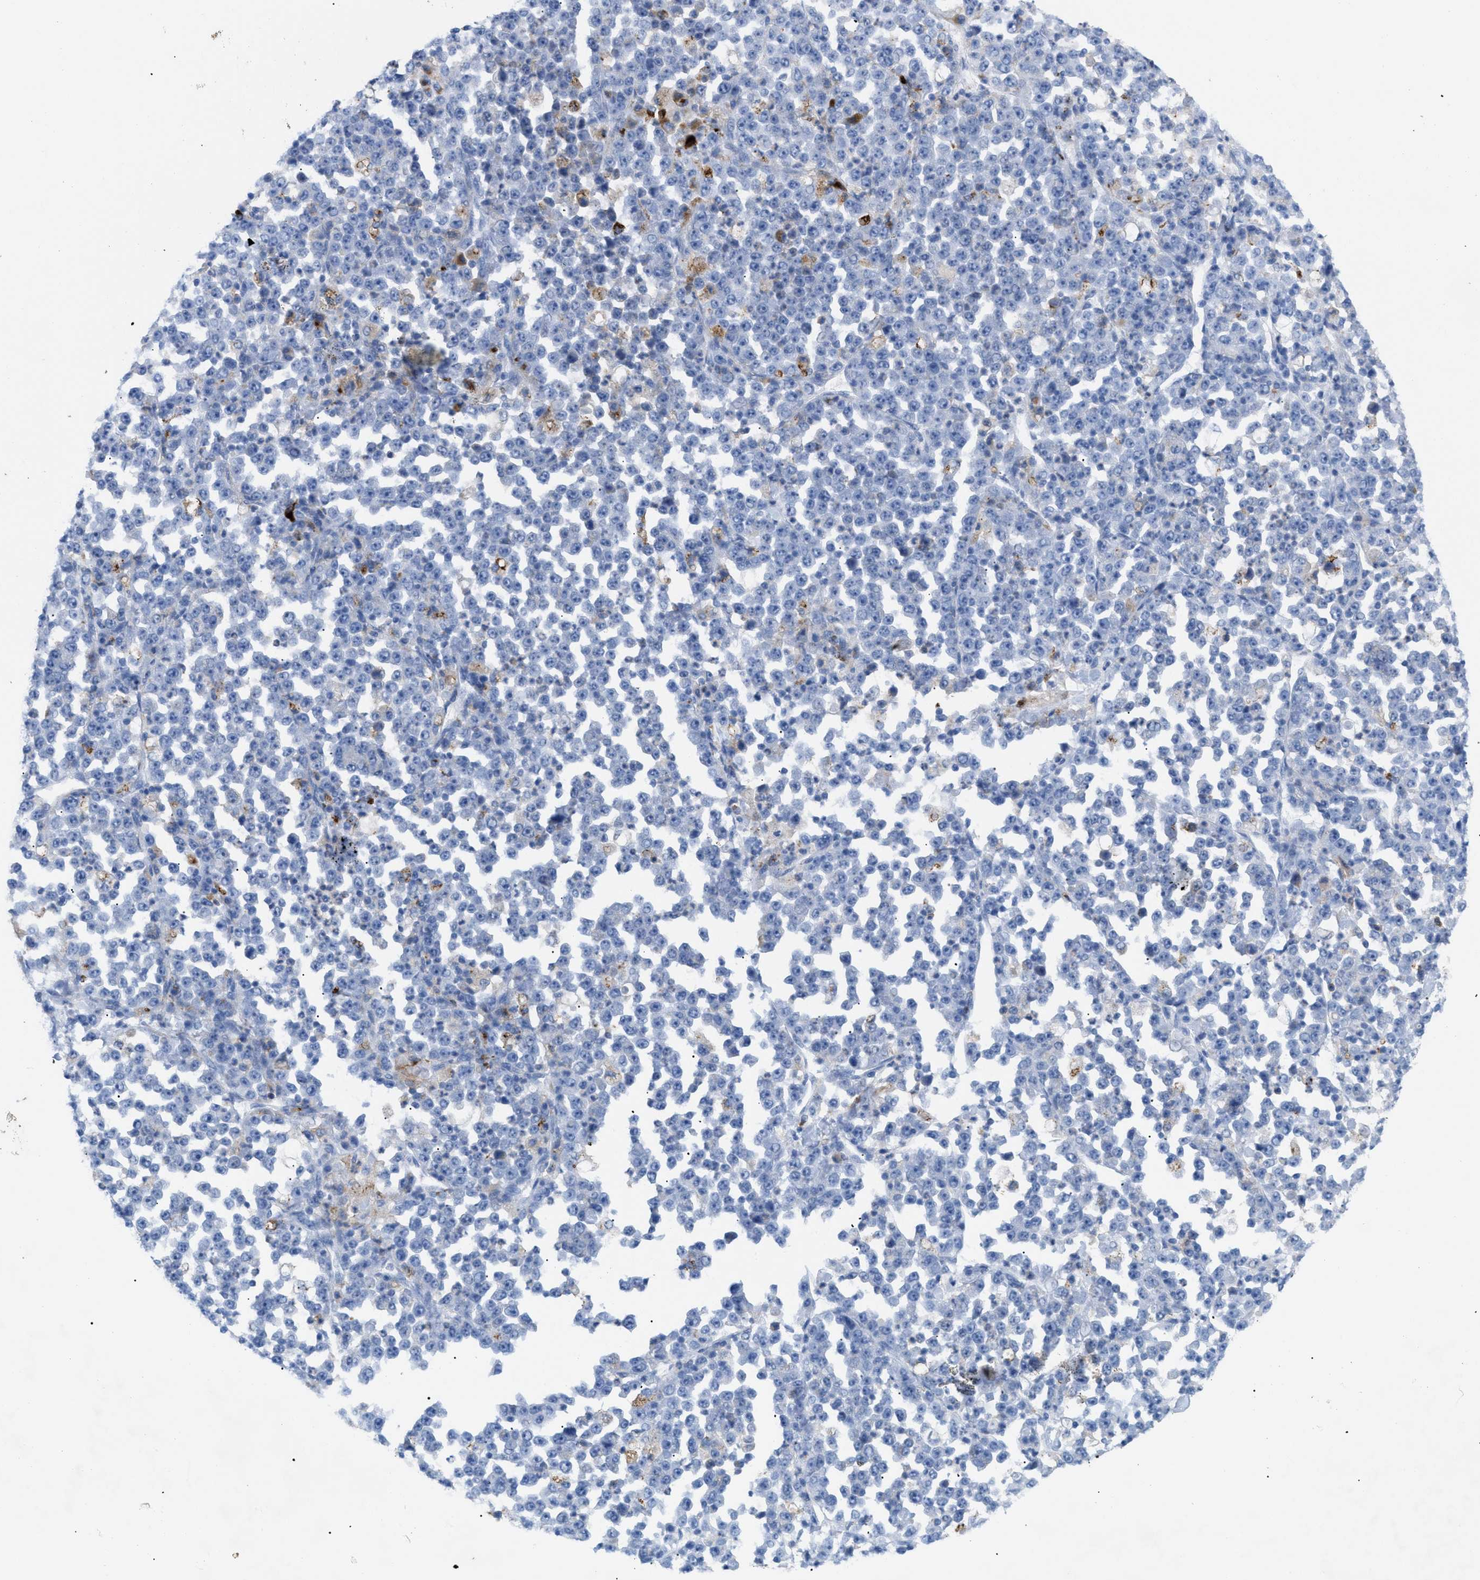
{"staining": {"intensity": "negative", "quantity": "none", "location": "none"}, "tissue": "stomach cancer", "cell_type": "Tumor cells", "image_type": "cancer", "snomed": [{"axis": "morphology", "description": "Normal tissue, NOS"}, {"axis": "morphology", "description": "Adenocarcinoma, NOS"}, {"axis": "topography", "description": "Stomach, upper"}, {"axis": "topography", "description": "Stomach"}], "caption": "Tumor cells show no significant staining in stomach adenocarcinoma. (DAB IHC visualized using brightfield microscopy, high magnification).", "gene": "DRAM2", "patient": {"sex": "male", "age": 59}}